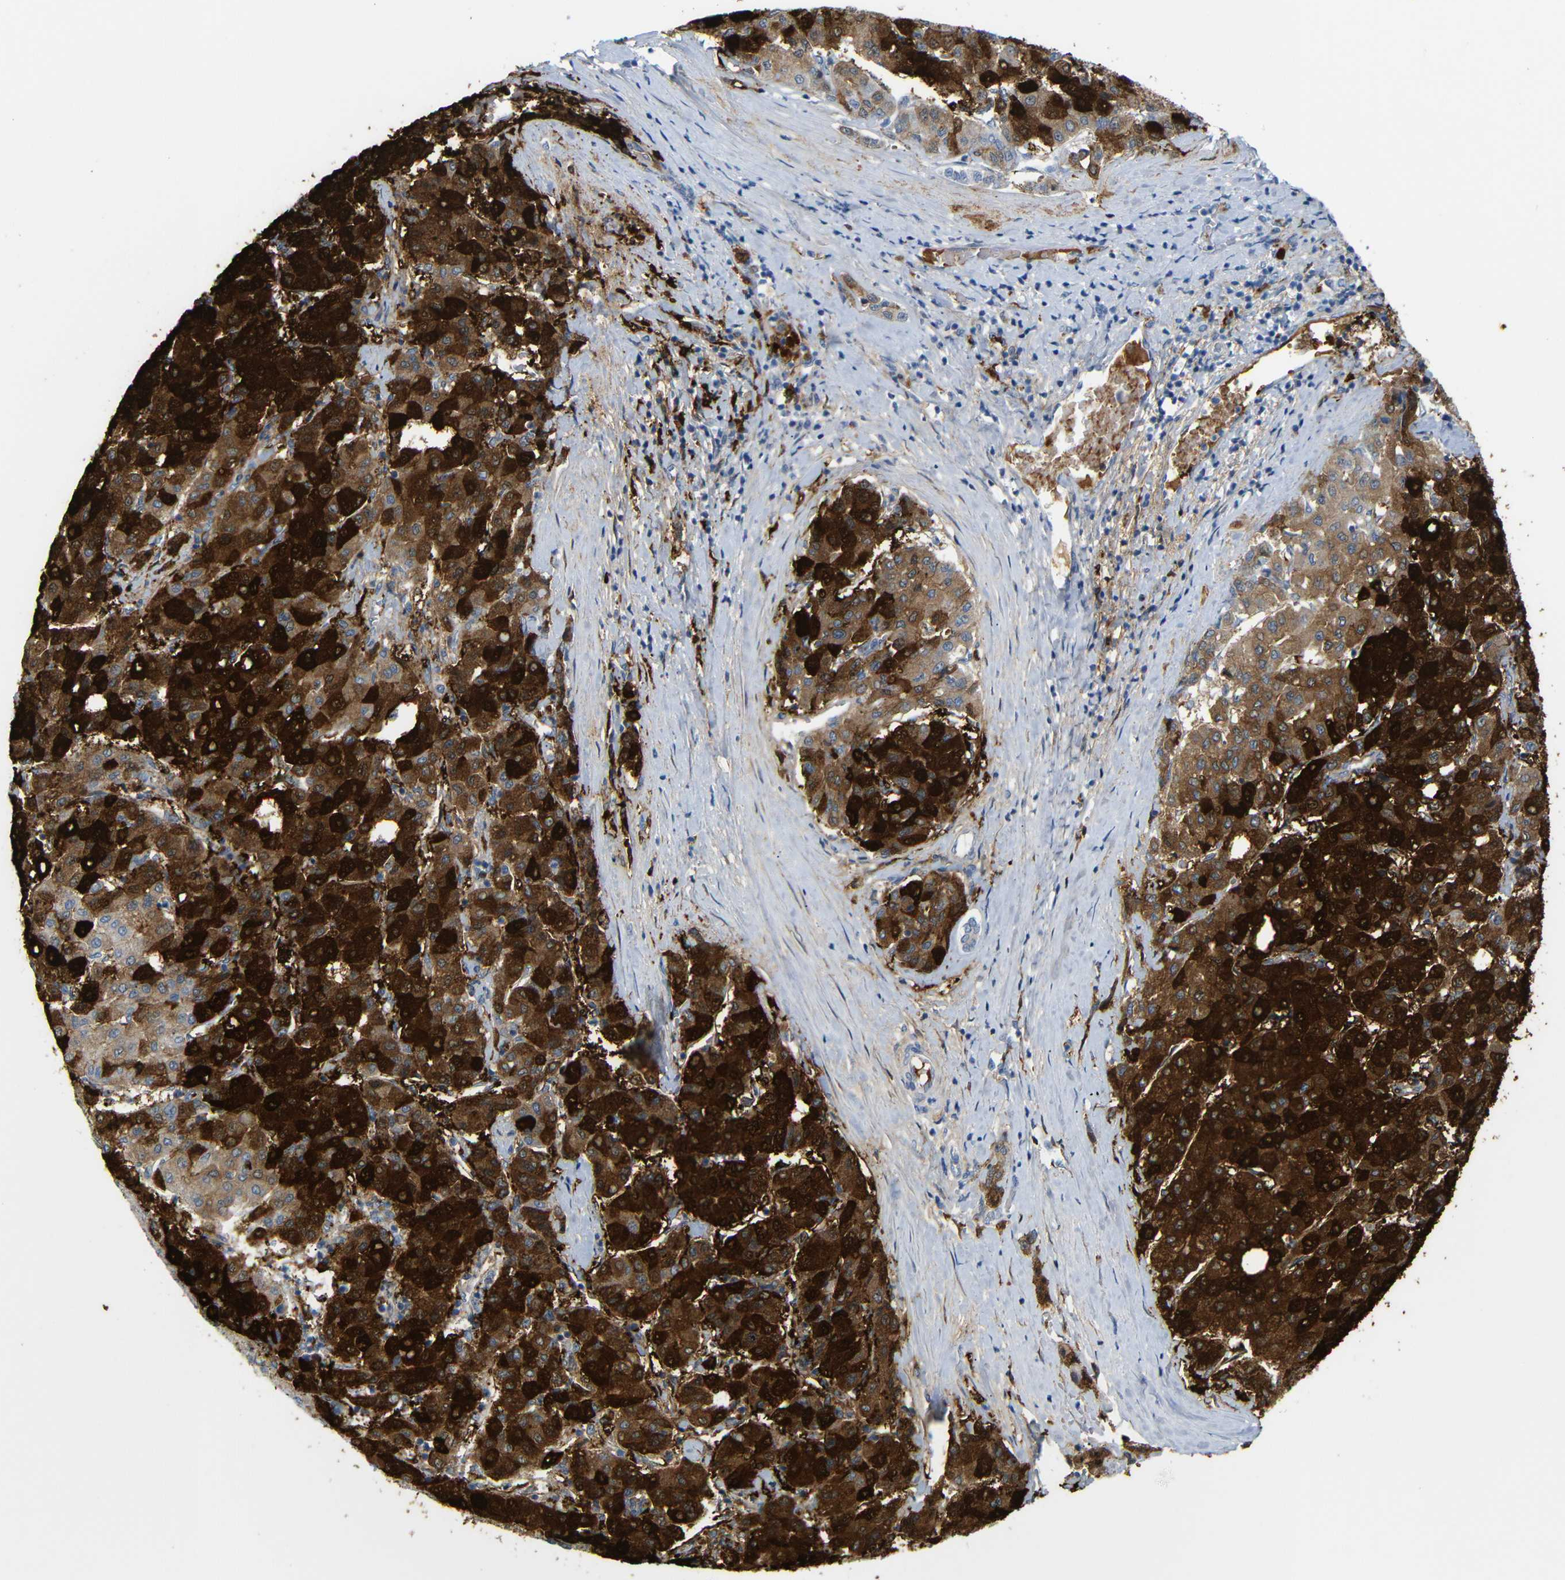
{"staining": {"intensity": "strong", "quantity": ">75%", "location": "cytoplasmic/membranous"}, "tissue": "liver cancer", "cell_type": "Tumor cells", "image_type": "cancer", "snomed": [{"axis": "morphology", "description": "Carcinoma, Hepatocellular, NOS"}, {"axis": "topography", "description": "Liver"}], "caption": "A micrograph of human liver cancer stained for a protein demonstrates strong cytoplasmic/membranous brown staining in tumor cells. (IHC, brightfield microscopy, high magnification).", "gene": "MT1A", "patient": {"sex": "male", "age": 65}}